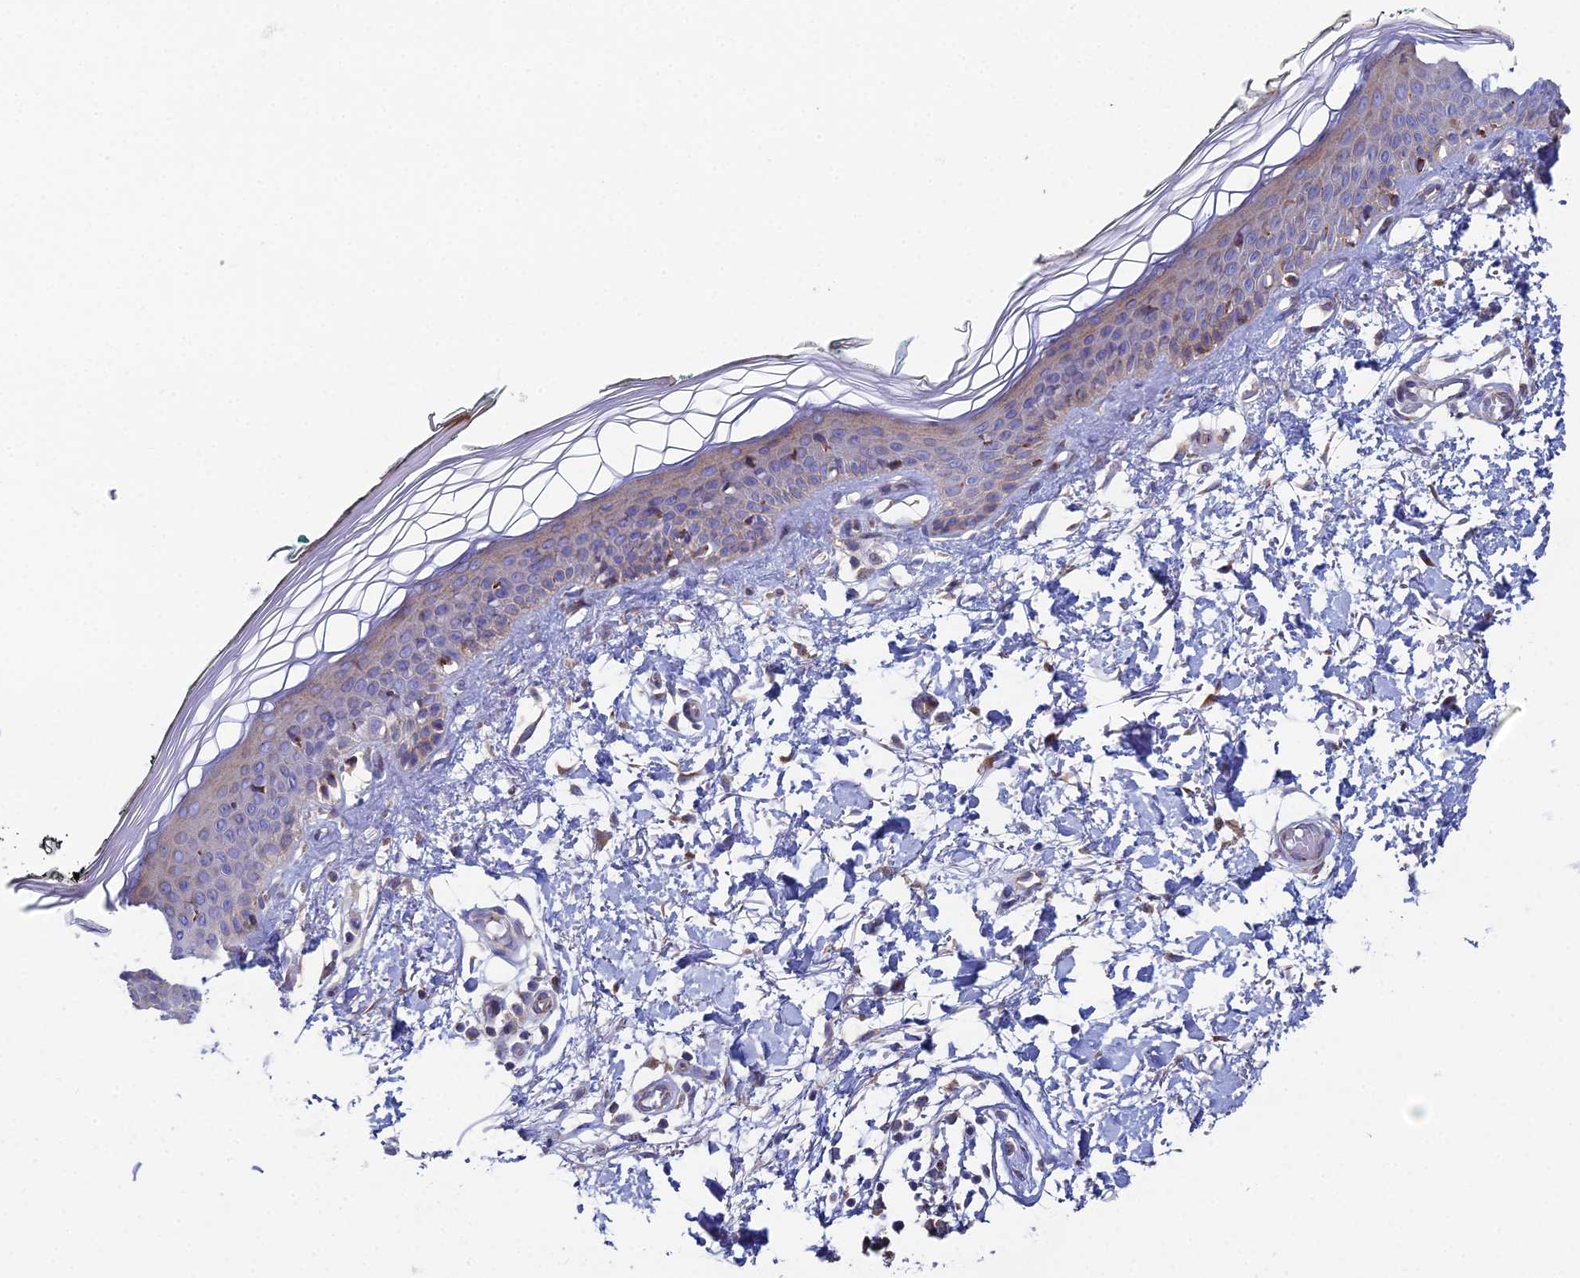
{"staining": {"intensity": "weak", "quantity": "25%-75%", "location": "cytoplasmic/membranous"}, "tissue": "skin", "cell_type": "Fibroblasts", "image_type": "normal", "snomed": [{"axis": "morphology", "description": "Normal tissue, NOS"}, {"axis": "topography", "description": "Skin"}], "caption": "Skin was stained to show a protein in brown. There is low levels of weak cytoplasmic/membranous staining in about 25%-75% of fibroblasts. (DAB = brown stain, brightfield microscopy at high magnification).", "gene": "CLCN3", "patient": {"sex": "male", "age": 62}}